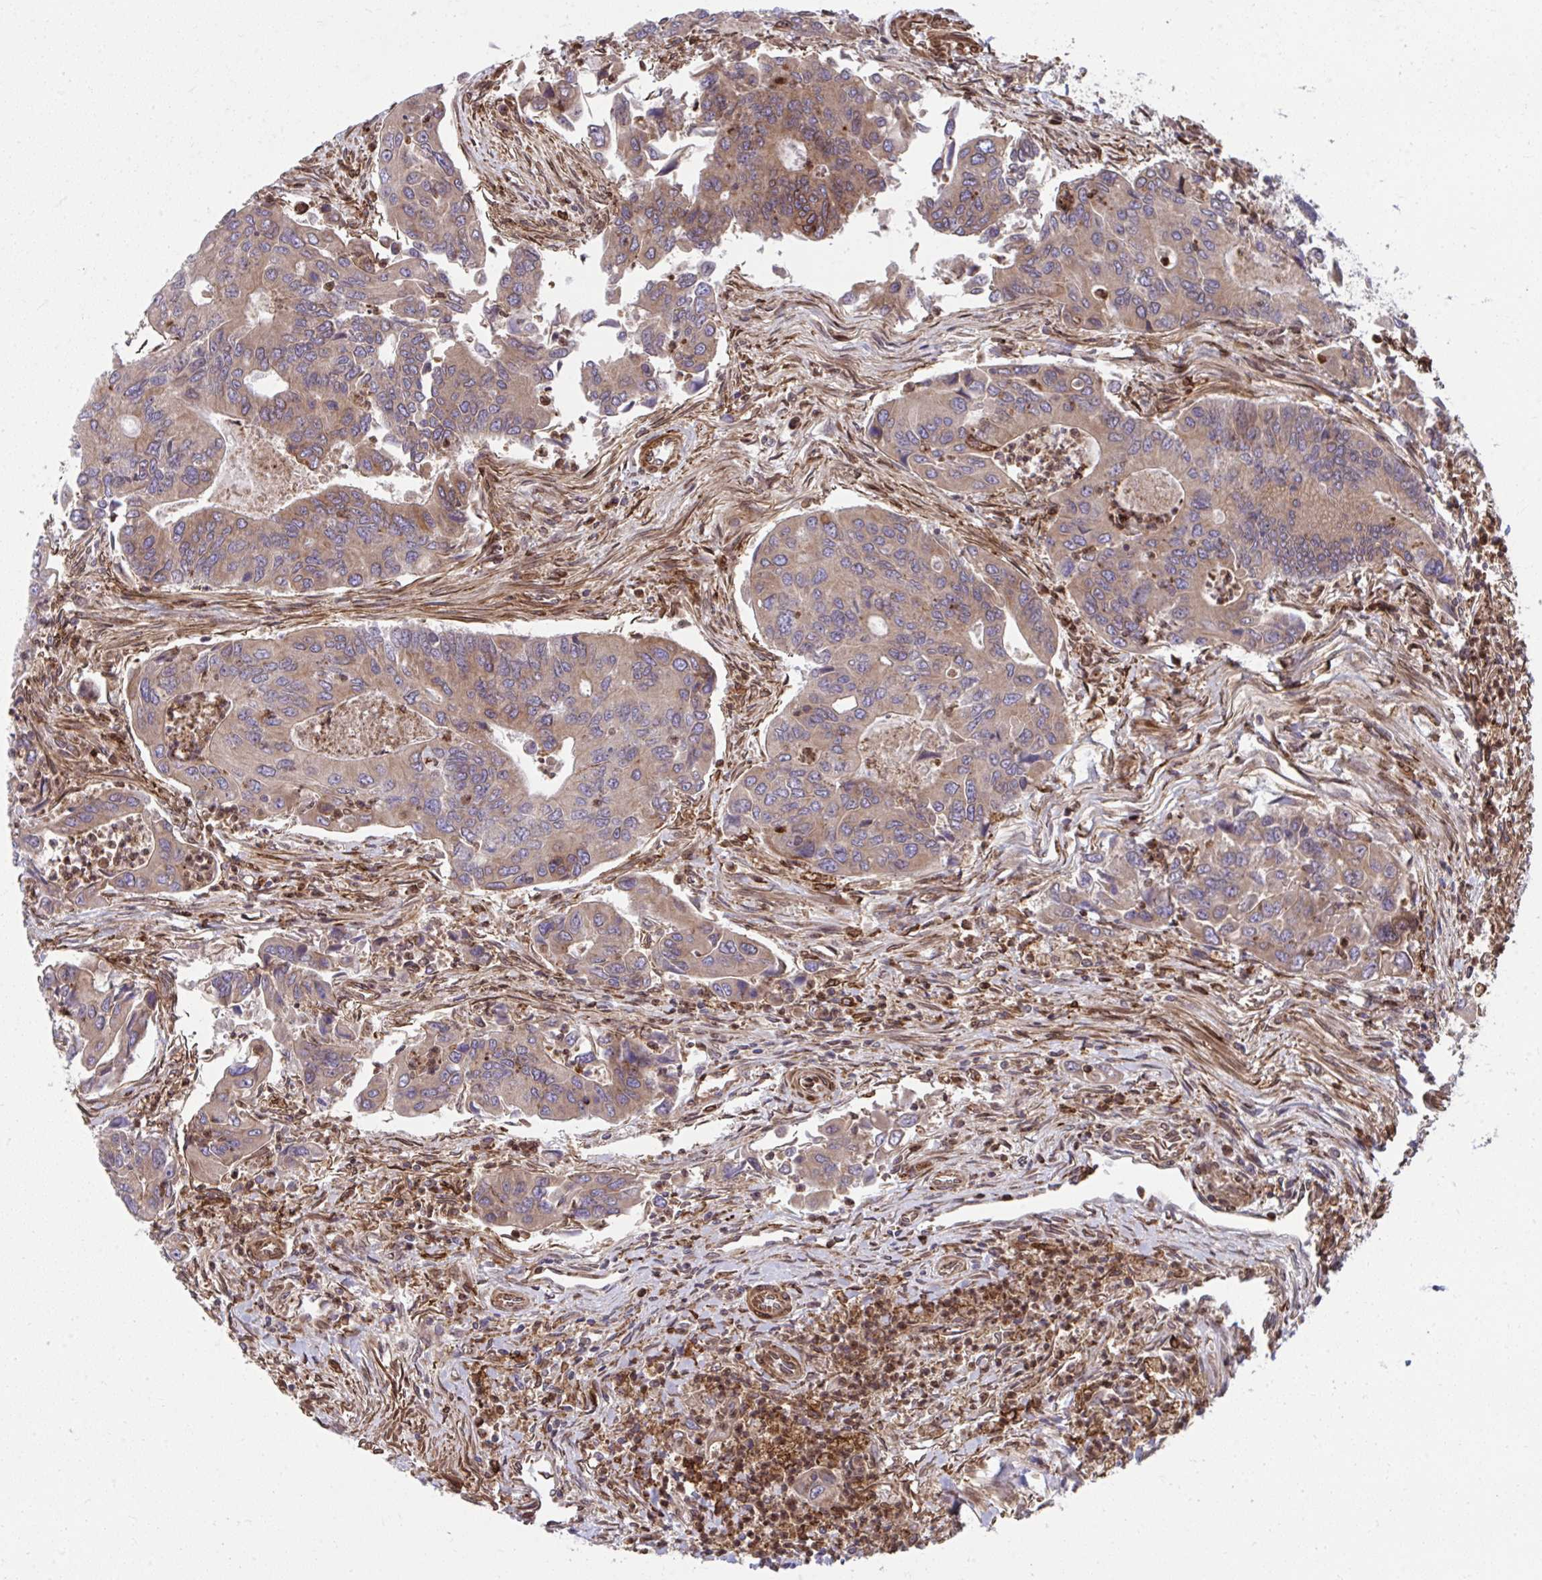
{"staining": {"intensity": "weak", "quantity": "25%-75%", "location": "cytoplasmic/membranous"}, "tissue": "colorectal cancer", "cell_type": "Tumor cells", "image_type": "cancer", "snomed": [{"axis": "morphology", "description": "Adenocarcinoma, NOS"}, {"axis": "topography", "description": "Colon"}], "caption": "Immunohistochemistry (IHC) staining of colorectal cancer, which demonstrates low levels of weak cytoplasmic/membranous expression in about 25%-75% of tumor cells indicating weak cytoplasmic/membranous protein staining. The staining was performed using DAB (3,3'-diaminobenzidine) (brown) for protein detection and nuclei were counterstained in hematoxylin (blue).", "gene": "STIM2", "patient": {"sex": "female", "age": 67}}